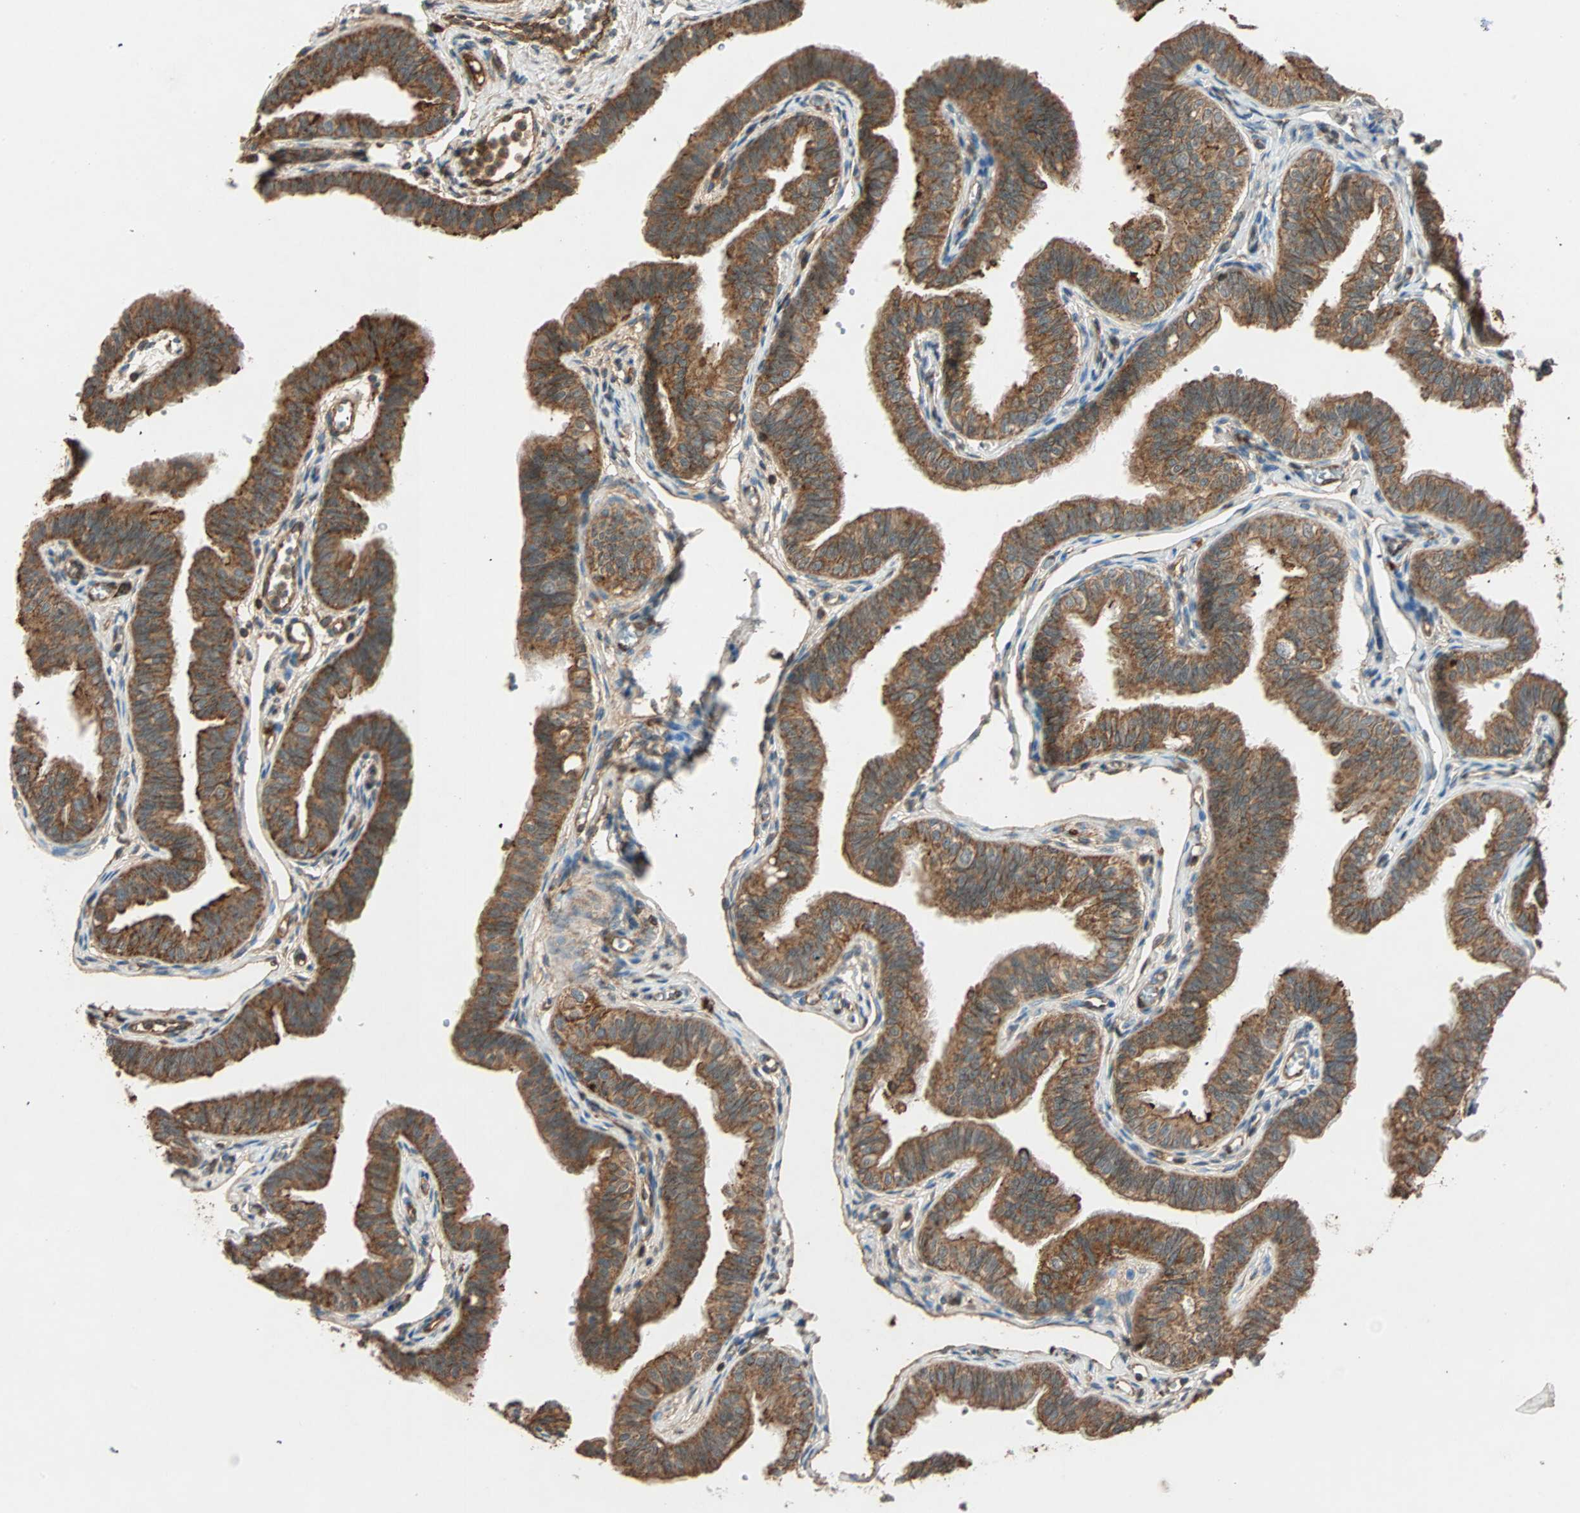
{"staining": {"intensity": "strong", "quantity": ">75%", "location": "cytoplasmic/membranous"}, "tissue": "fallopian tube", "cell_type": "Glandular cells", "image_type": "normal", "snomed": [{"axis": "morphology", "description": "Normal tissue, NOS"}, {"axis": "morphology", "description": "Dermoid, NOS"}, {"axis": "topography", "description": "Fallopian tube"}], "caption": "Immunohistochemistry (IHC) staining of normal fallopian tube, which exhibits high levels of strong cytoplasmic/membranous staining in about >75% of glandular cells indicating strong cytoplasmic/membranous protein expression. The staining was performed using DAB (brown) for protein detection and nuclei were counterstained in hematoxylin (blue).", "gene": "MAPK1", "patient": {"sex": "female", "age": 33}}